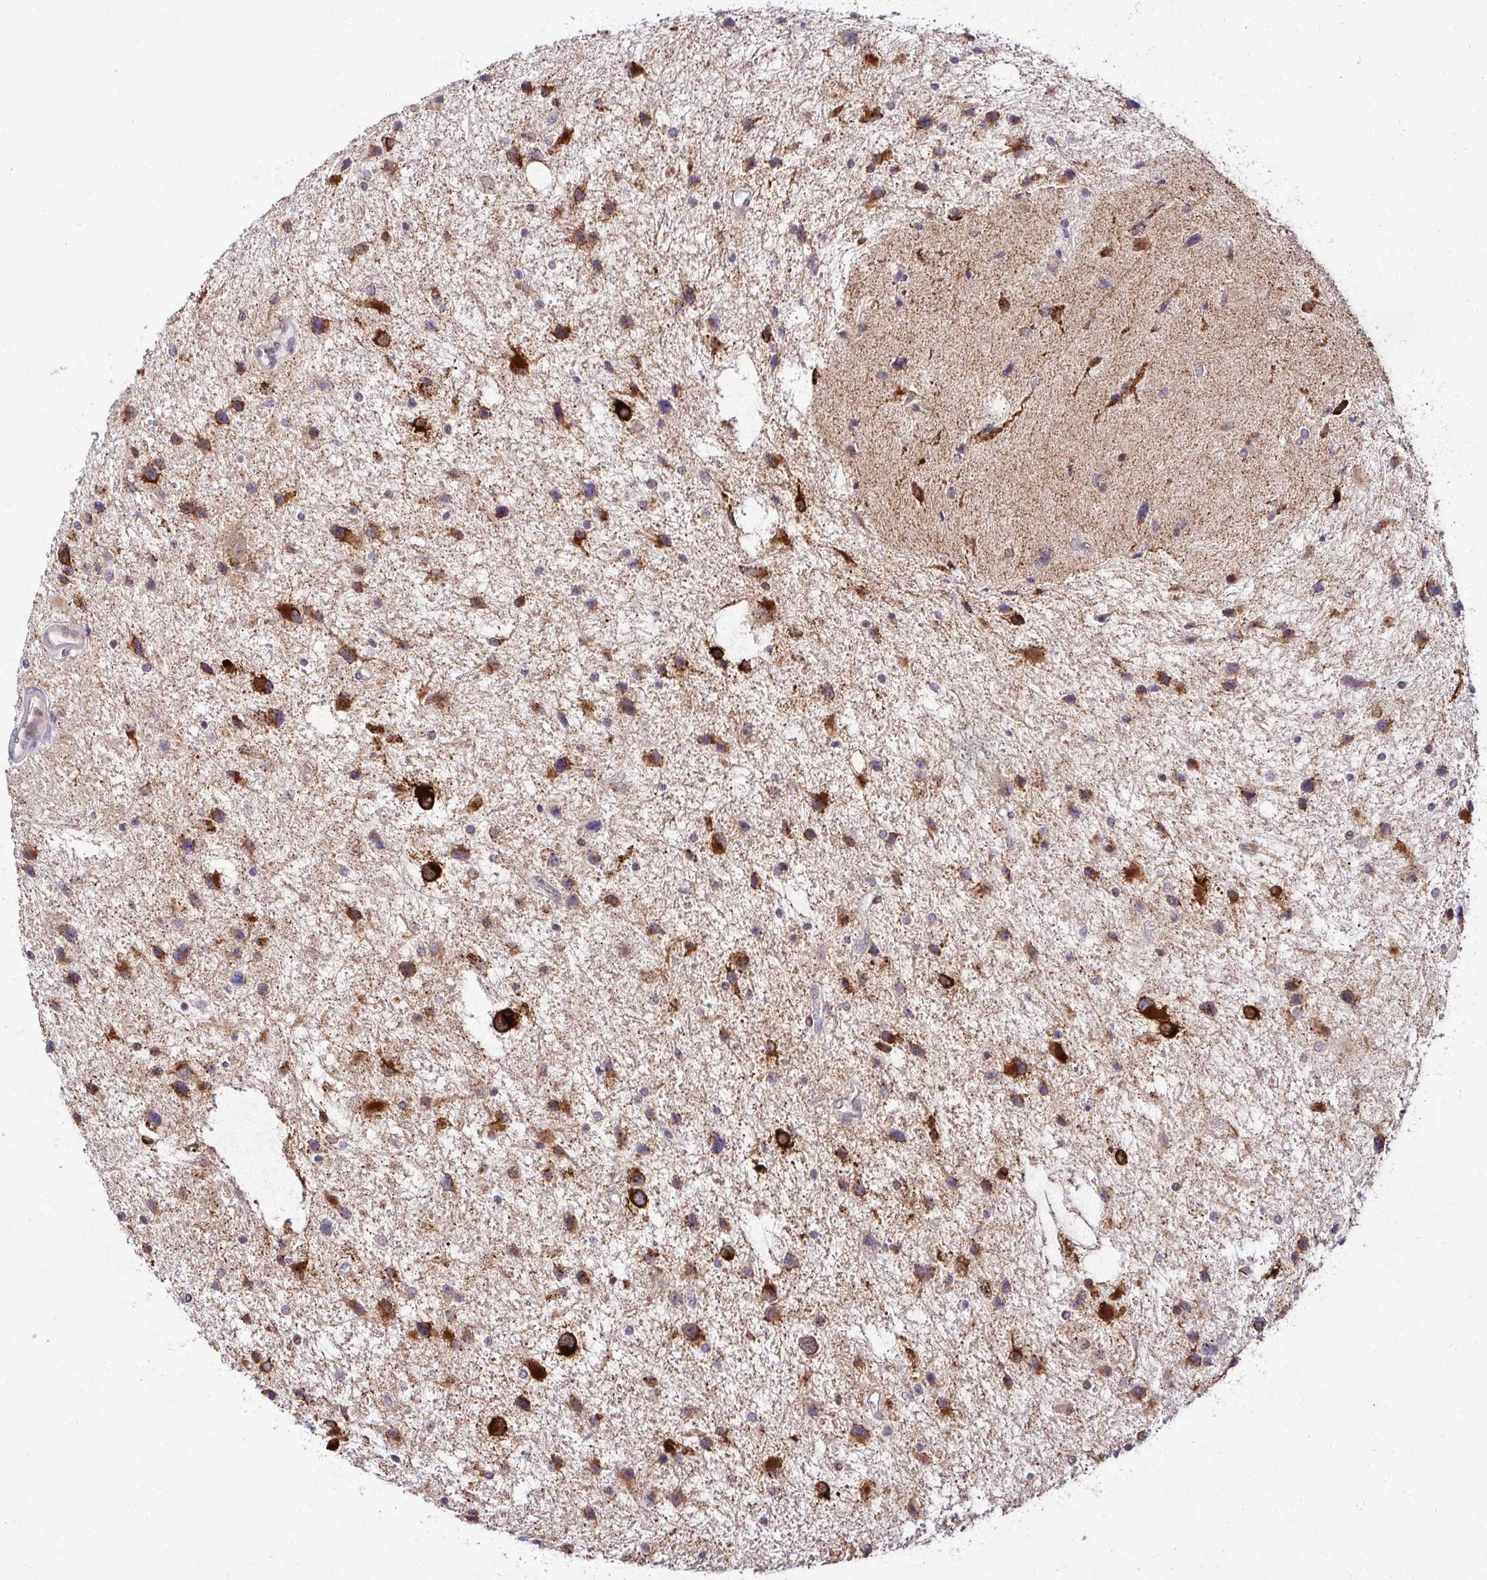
{"staining": {"intensity": "moderate", "quantity": ">75%", "location": "cytoplasmic/membranous"}, "tissue": "glioma", "cell_type": "Tumor cells", "image_type": "cancer", "snomed": [{"axis": "morphology", "description": "Glioma, malignant, Low grade"}, {"axis": "topography", "description": "Brain"}], "caption": "Low-grade glioma (malignant) stained with DAB IHC demonstrates medium levels of moderate cytoplasmic/membranous positivity in approximately >75% of tumor cells.", "gene": "HPS1", "patient": {"sex": "female", "age": 32}}